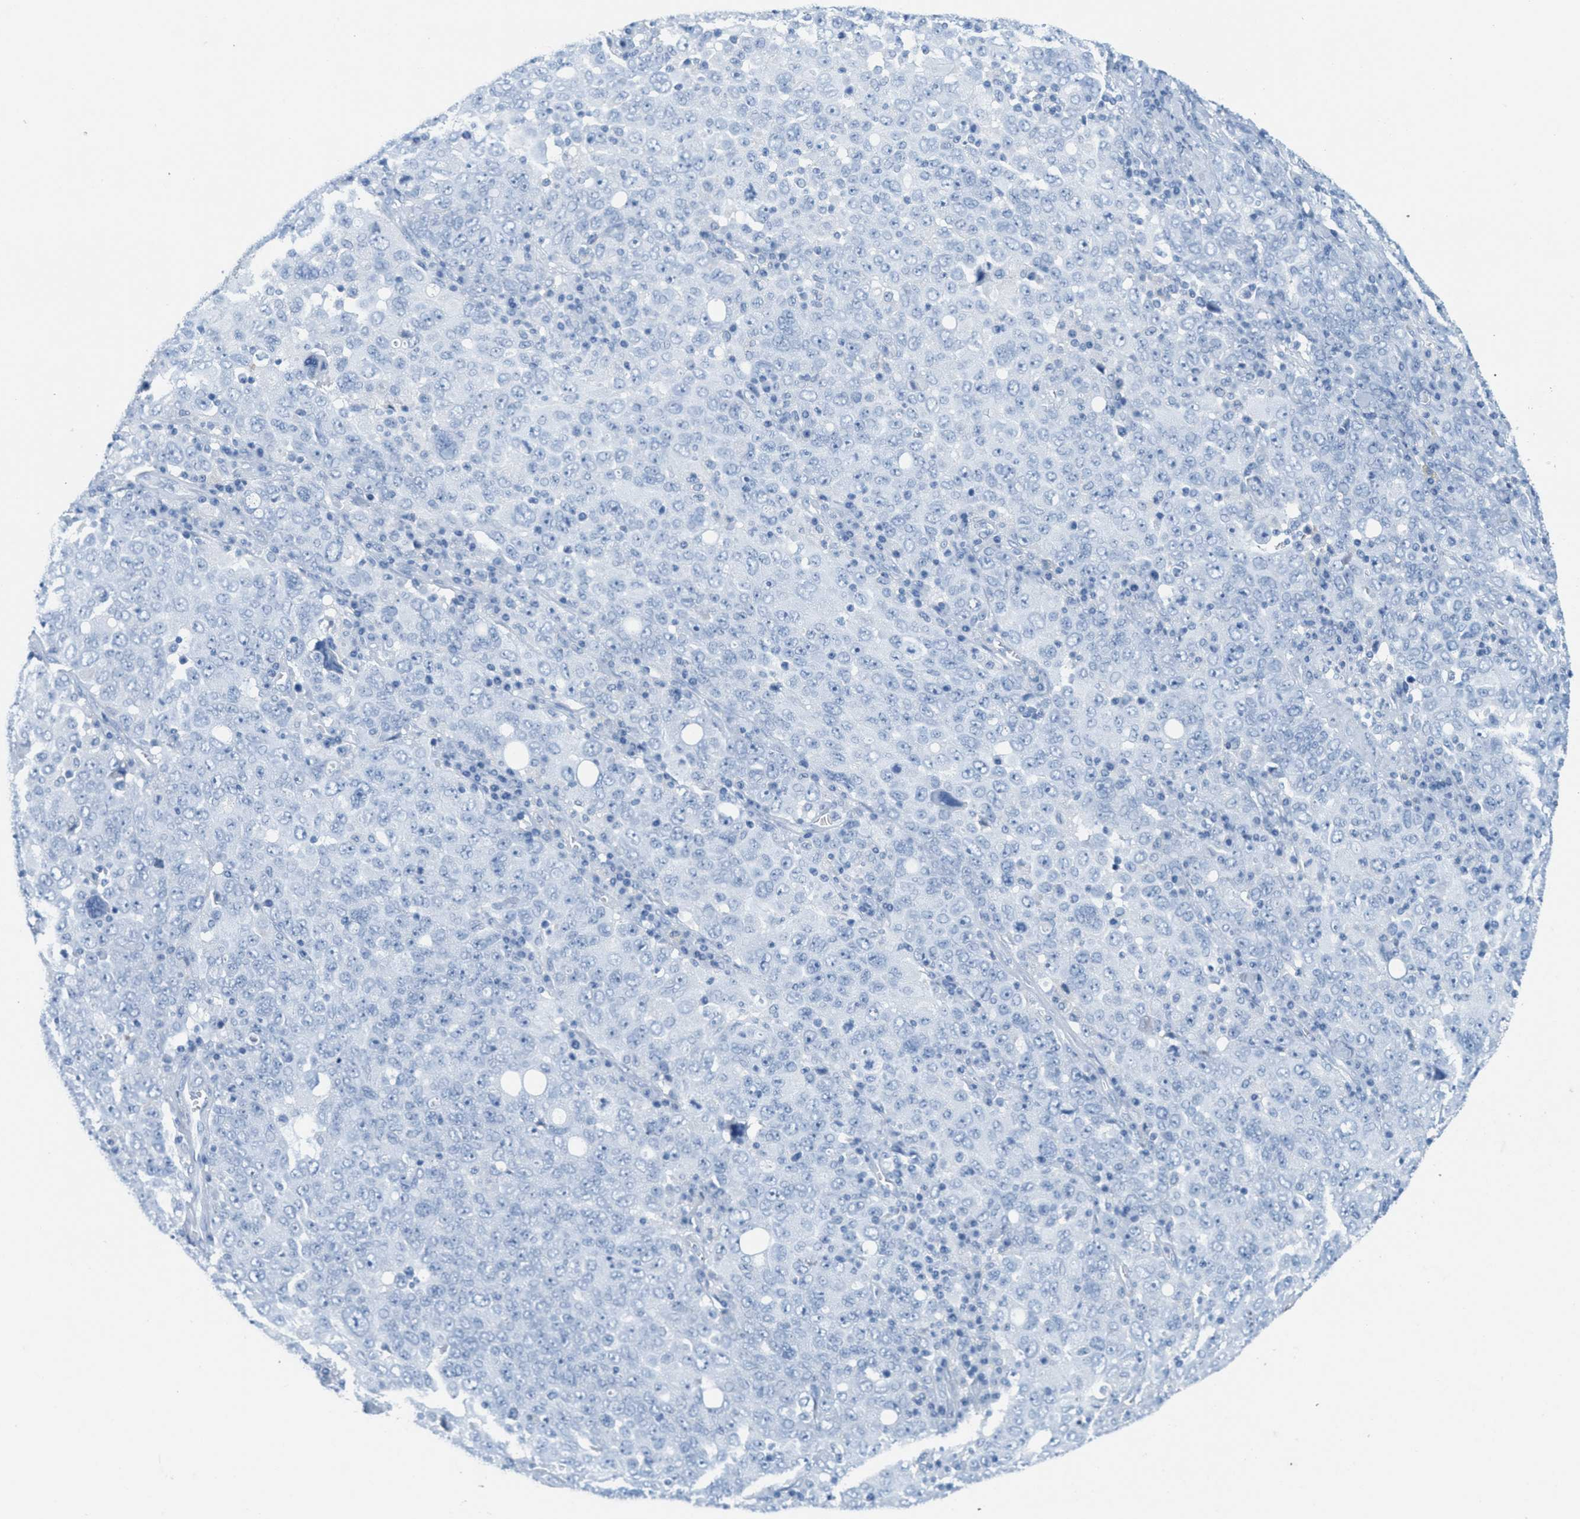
{"staining": {"intensity": "negative", "quantity": "none", "location": "none"}, "tissue": "ovarian cancer", "cell_type": "Tumor cells", "image_type": "cancer", "snomed": [{"axis": "morphology", "description": "Carcinoma, endometroid"}, {"axis": "topography", "description": "Ovary"}], "caption": "This is an immunohistochemistry histopathology image of ovarian cancer. There is no expression in tumor cells.", "gene": "GPM6A", "patient": {"sex": "female", "age": 62}}